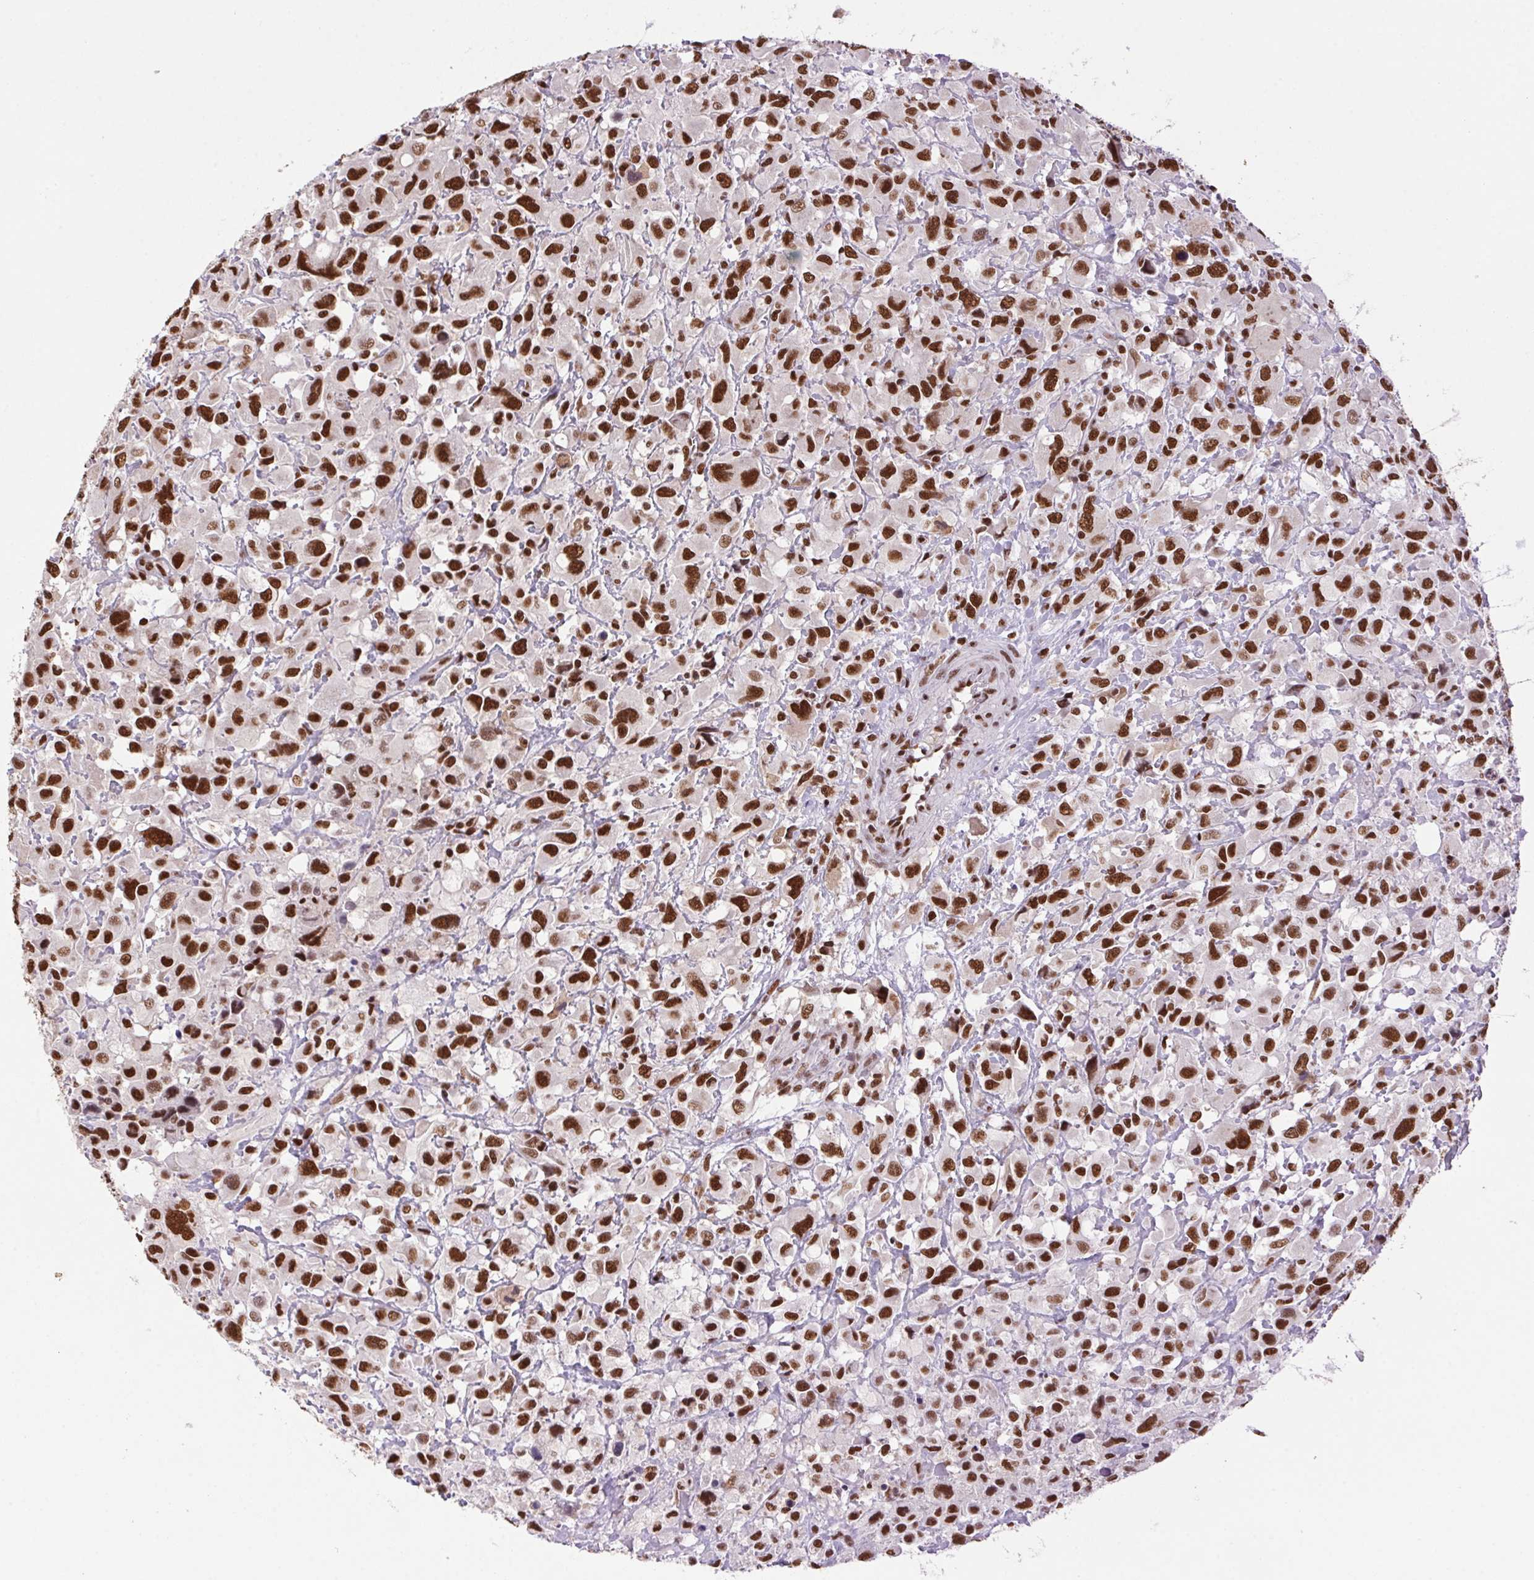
{"staining": {"intensity": "strong", "quantity": ">75%", "location": "nuclear"}, "tissue": "head and neck cancer", "cell_type": "Tumor cells", "image_type": "cancer", "snomed": [{"axis": "morphology", "description": "Squamous cell carcinoma, NOS"}, {"axis": "morphology", "description": "Squamous cell carcinoma, metastatic, NOS"}, {"axis": "topography", "description": "Oral tissue"}, {"axis": "topography", "description": "Head-Neck"}], "caption": "Protein analysis of squamous cell carcinoma (head and neck) tissue displays strong nuclear staining in about >75% of tumor cells.", "gene": "ZNF207", "patient": {"sex": "female", "age": 85}}